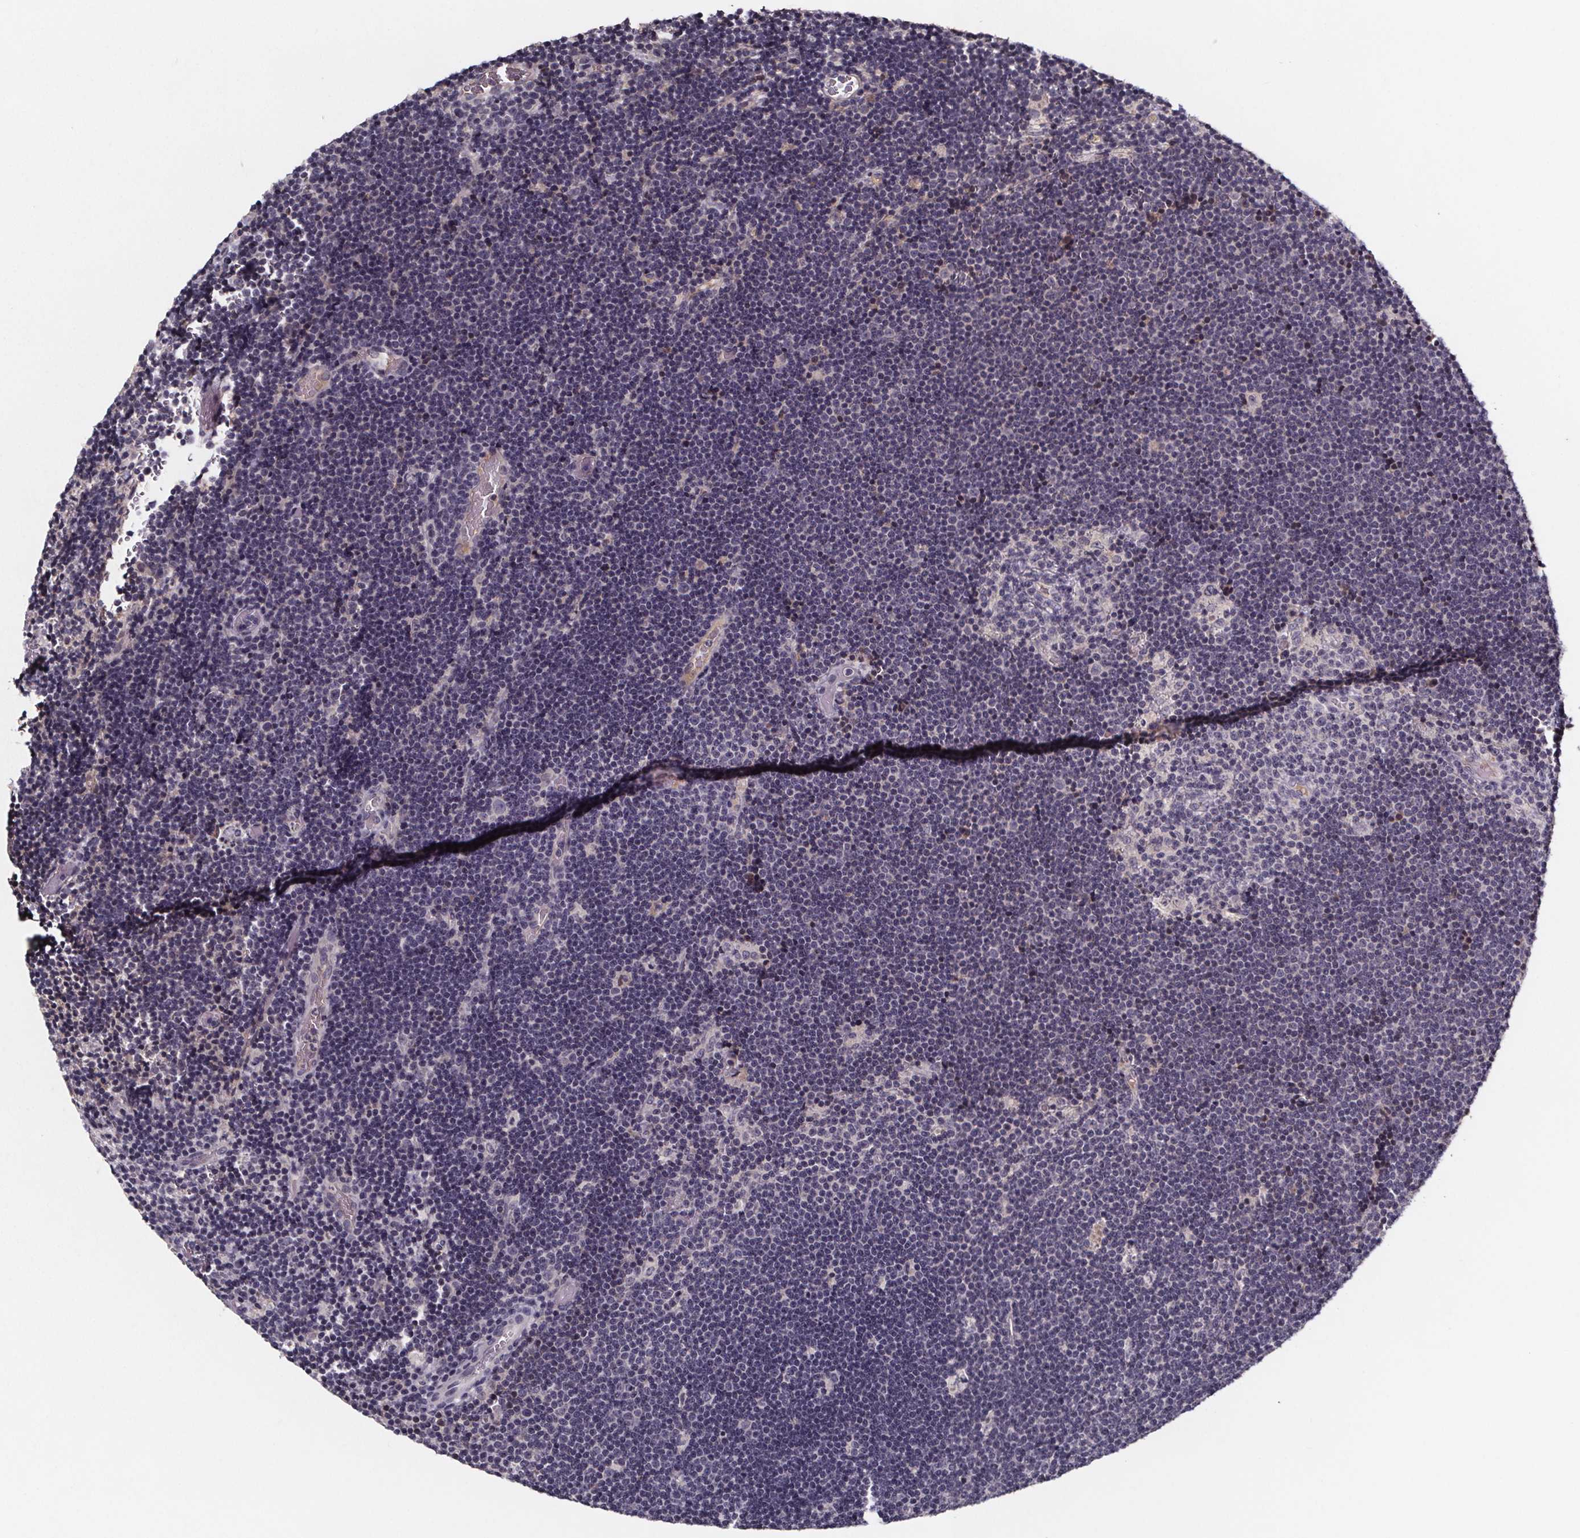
{"staining": {"intensity": "negative", "quantity": "none", "location": "none"}, "tissue": "lymphoma", "cell_type": "Tumor cells", "image_type": "cancer", "snomed": [{"axis": "morphology", "description": "Malignant lymphoma, non-Hodgkin's type, Low grade"}, {"axis": "topography", "description": "Brain"}], "caption": "Immunohistochemistry (IHC) histopathology image of neoplastic tissue: lymphoma stained with DAB exhibits no significant protein staining in tumor cells. The staining was performed using DAB to visualize the protein expression in brown, while the nuclei were stained in blue with hematoxylin (Magnification: 20x).", "gene": "NPHP4", "patient": {"sex": "female", "age": 66}}